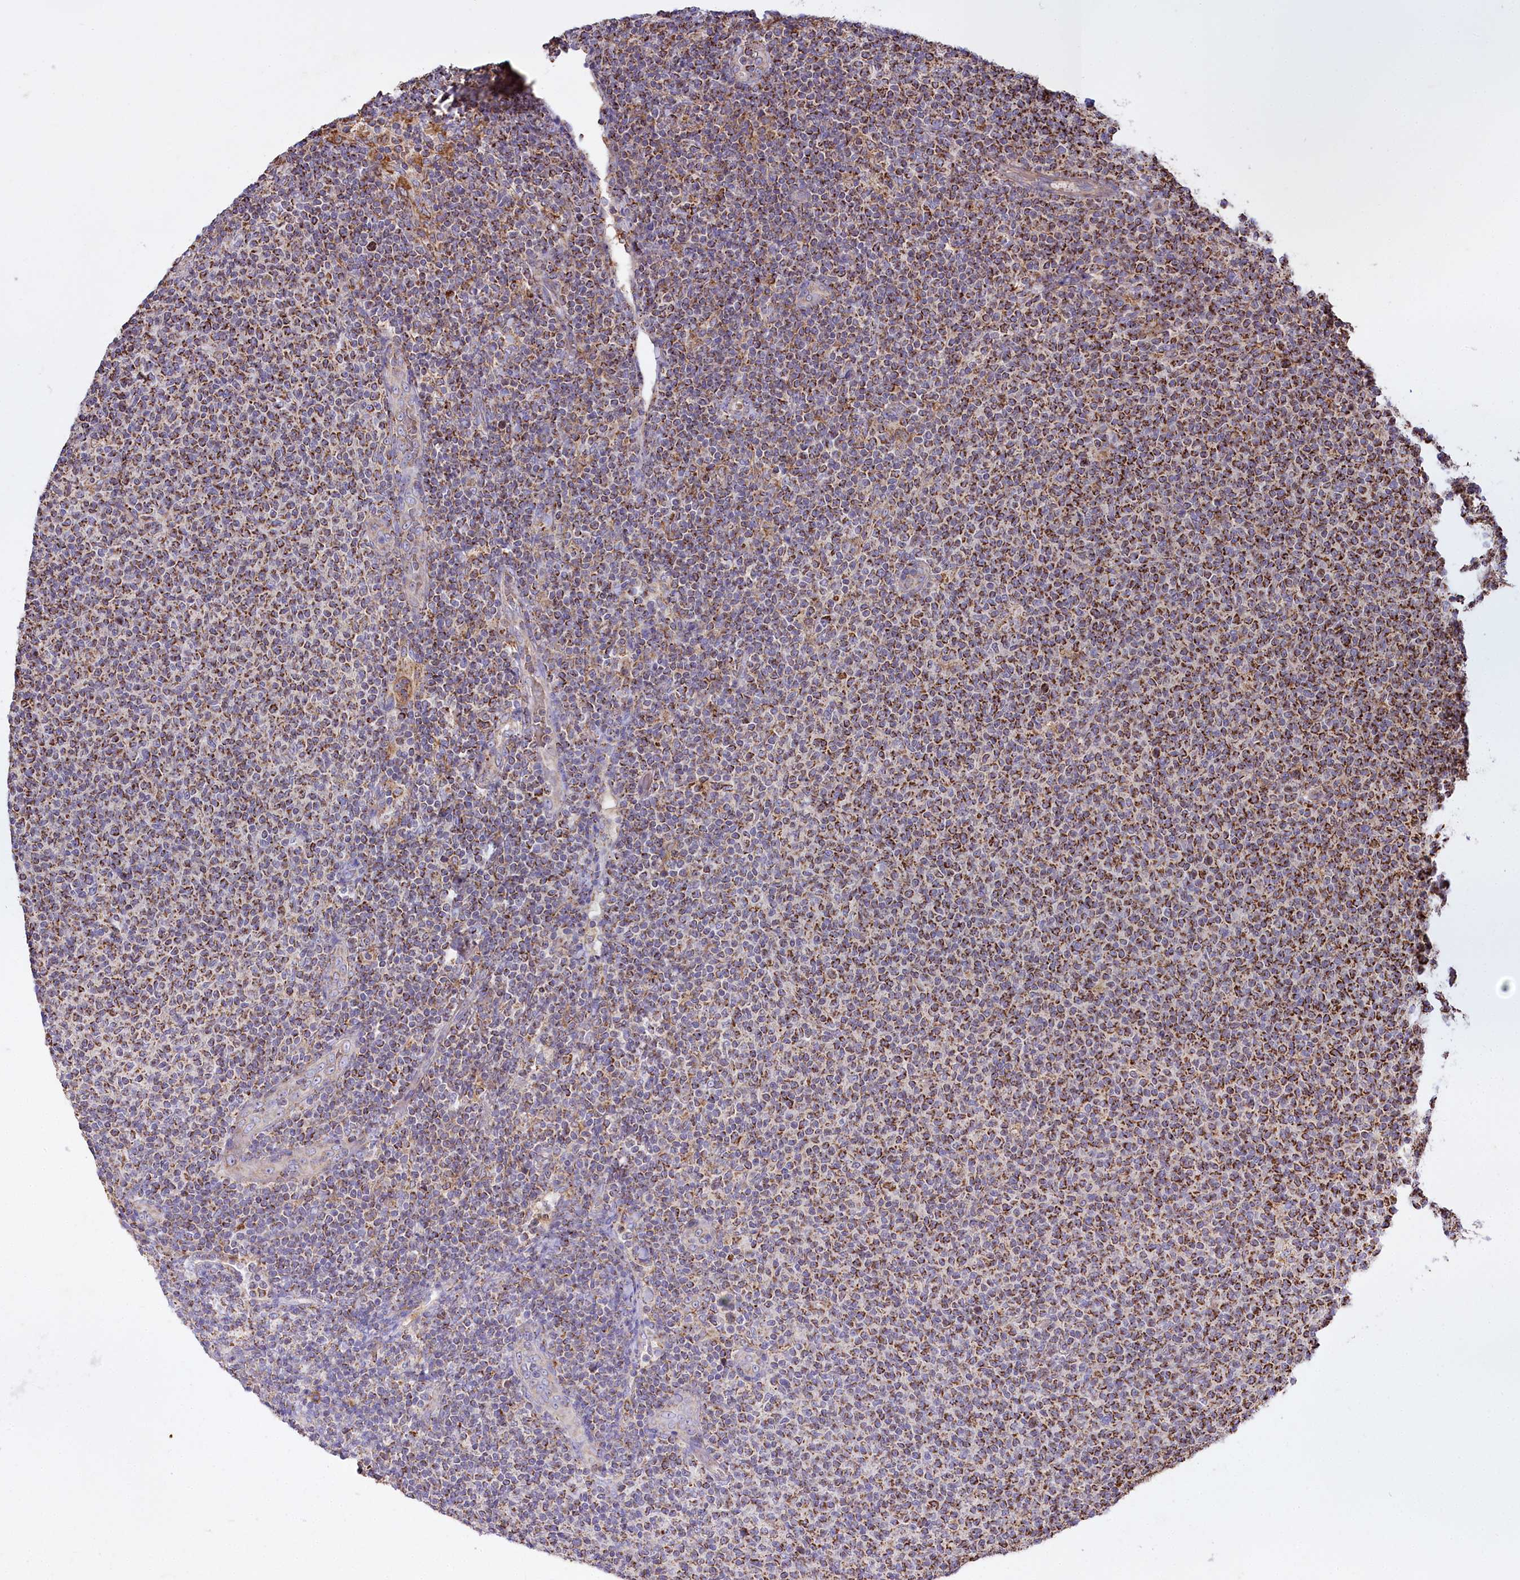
{"staining": {"intensity": "strong", "quantity": ">75%", "location": "cytoplasmic/membranous"}, "tissue": "lymphoma", "cell_type": "Tumor cells", "image_type": "cancer", "snomed": [{"axis": "morphology", "description": "Malignant lymphoma, non-Hodgkin's type, Low grade"}, {"axis": "topography", "description": "Lymph node"}], "caption": "Lymphoma tissue displays strong cytoplasmic/membranous staining in about >75% of tumor cells", "gene": "CARD19", "patient": {"sex": "male", "age": 66}}